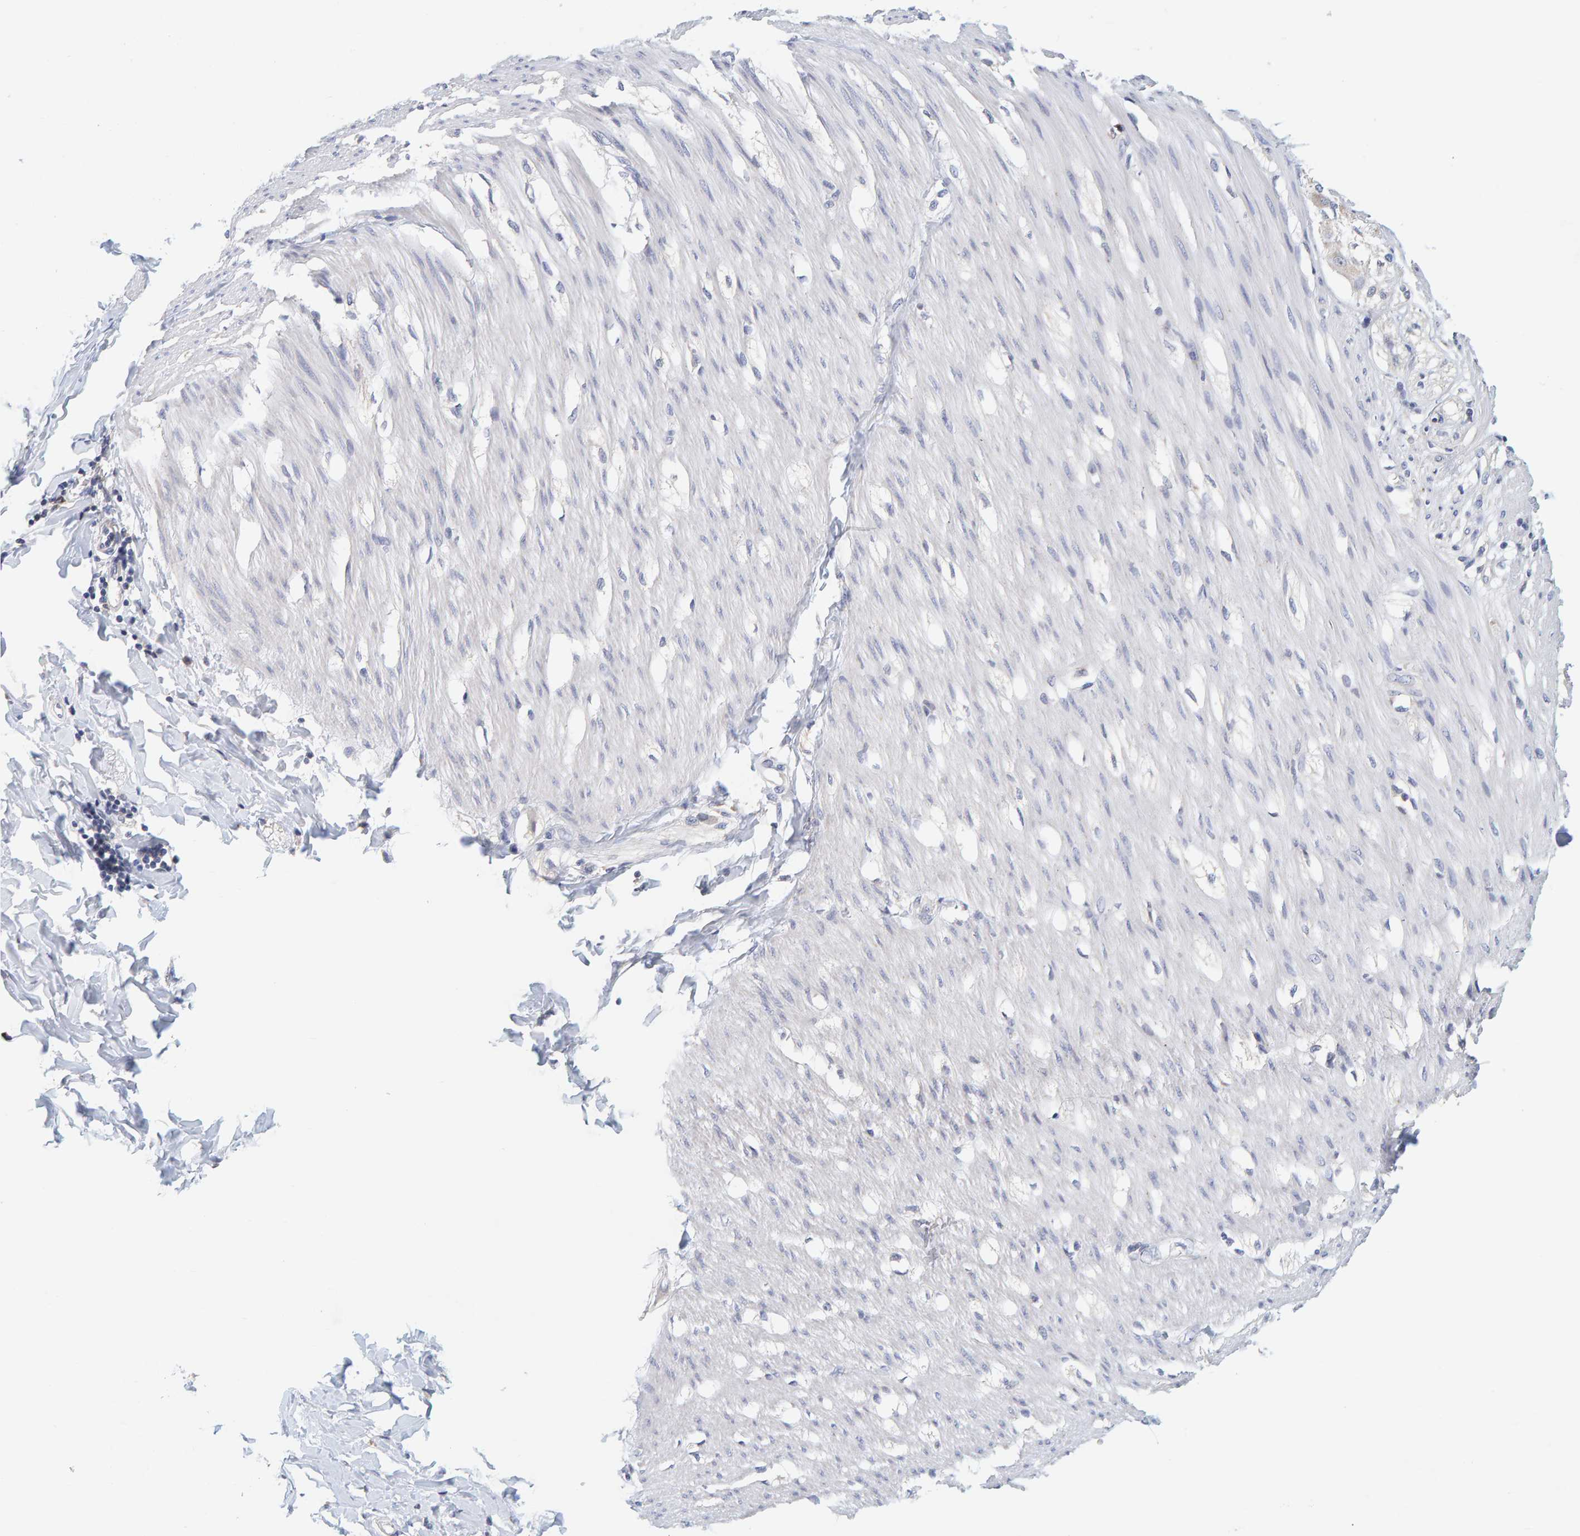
{"staining": {"intensity": "negative", "quantity": "none", "location": "none"}, "tissue": "smooth muscle", "cell_type": "Smooth muscle cells", "image_type": "normal", "snomed": [{"axis": "morphology", "description": "Normal tissue, NOS"}, {"axis": "morphology", "description": "Adenocarcinoma, NOS"}, {"axis": "topography", "description": "Smooth muscle"}, {"axis": "topography", "description": "Colon"}], "caption": "The histopathology image shows no staining of smooth muscle cells in unremarkable smooth muscle. (DAB immunohistochemistry (IHC) visualized using brightfield microscopy, high magnification).", "gene": "SGPL1", "patient": {"sex": "male", "age": 14}}